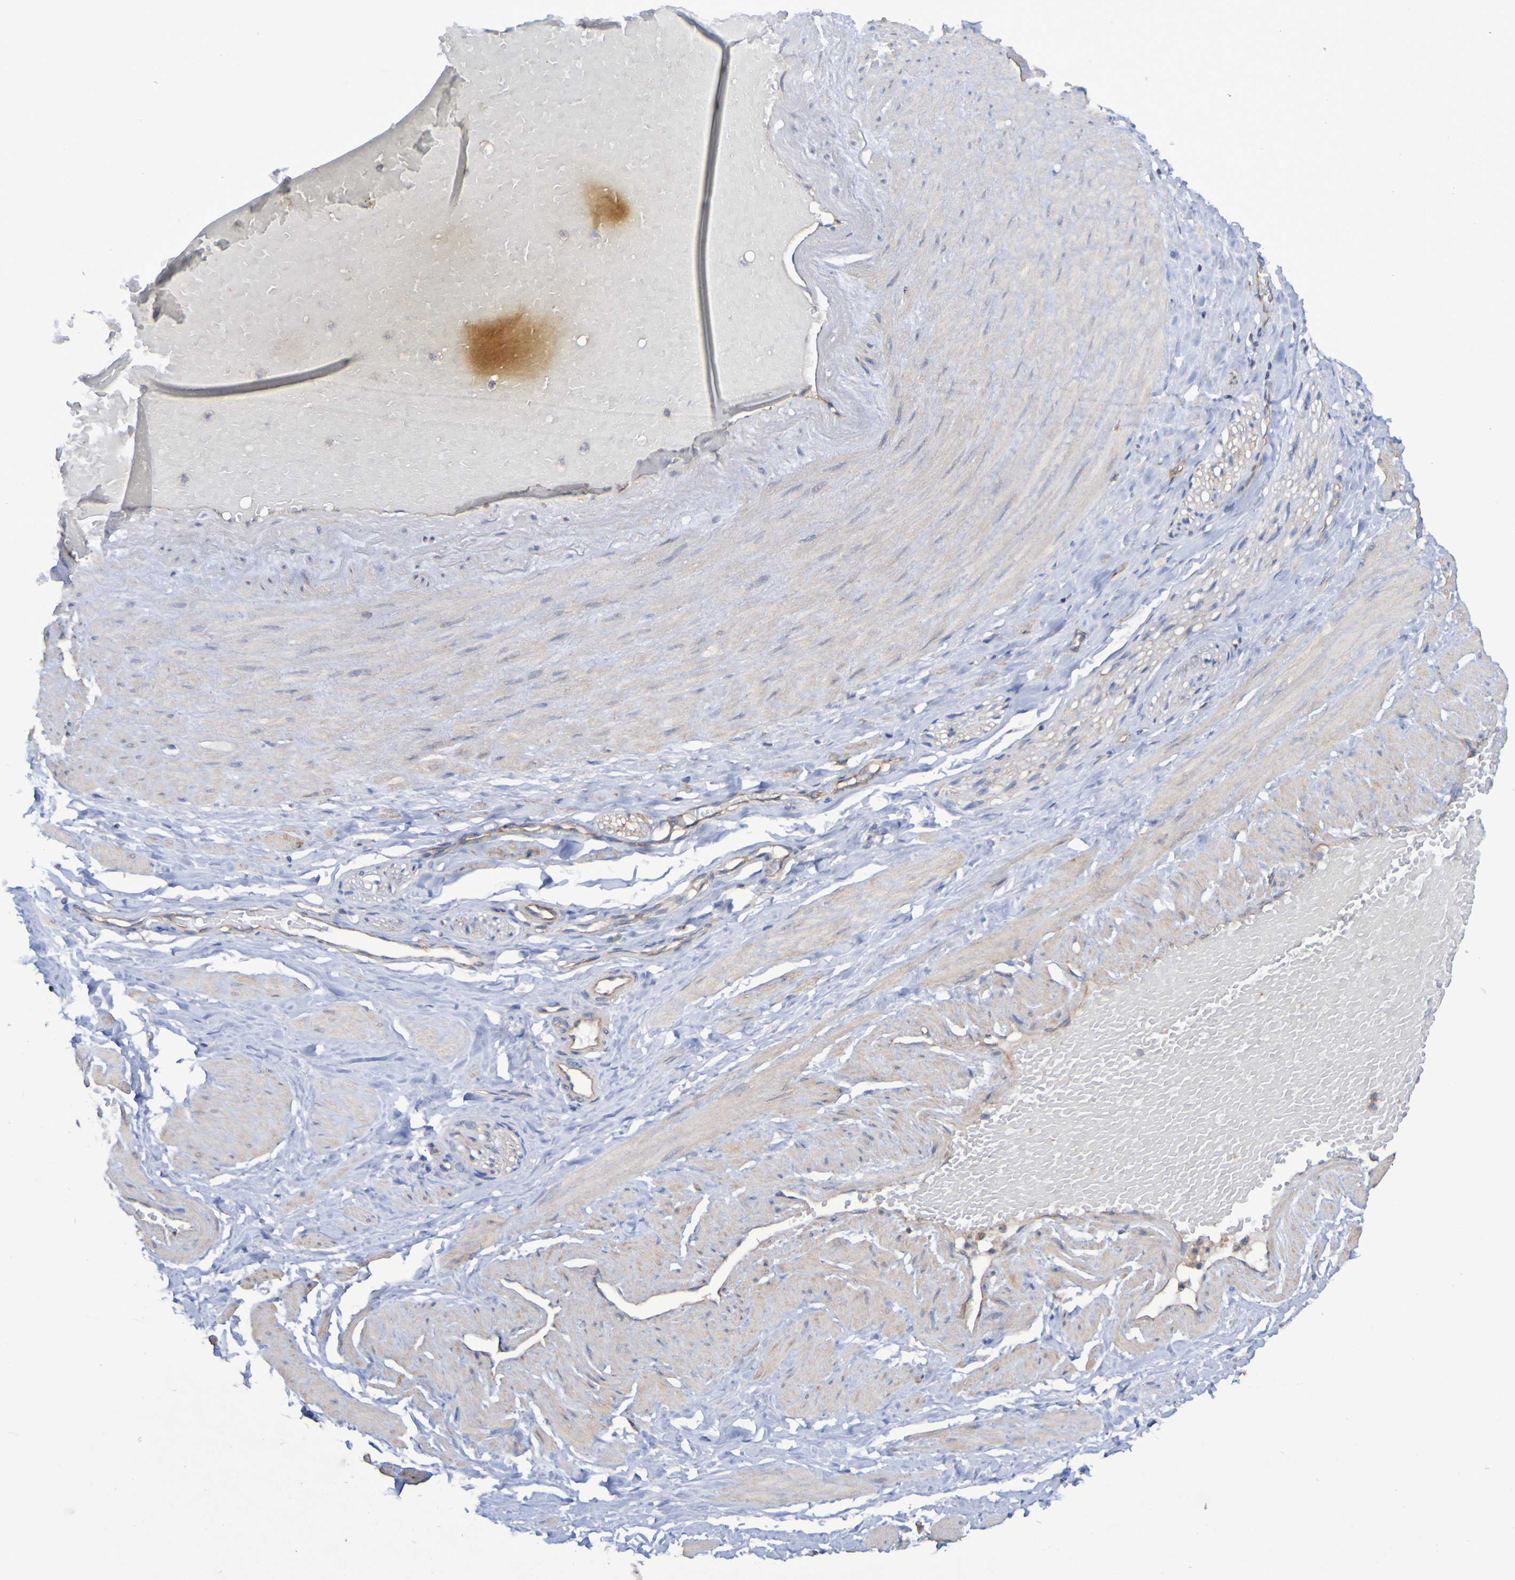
{"staining": {"intensity": "negative", "quantity": "none", "location": "none"}, "tissue": "adipose tissue", "cell_type": "Adipocytes", "image_type": "normal", "snomed": [{"axis": "morphology", "description": "Normal tissue, NOS"}, {"axis": "topography", "description": "Soft tissue"}, {"axis": "topography", "description": "Vascular tissue"}], "caption": "The photomicrograph exhibits no significant staining in adipocytes of adipose tissue. Brightfield microscopy of IHC stained with DAB (brown) and hematoxylin (blue), captured at high magnification.", "gene": "SYNJ1", "patient": {"sex": "female", "age": 35}}